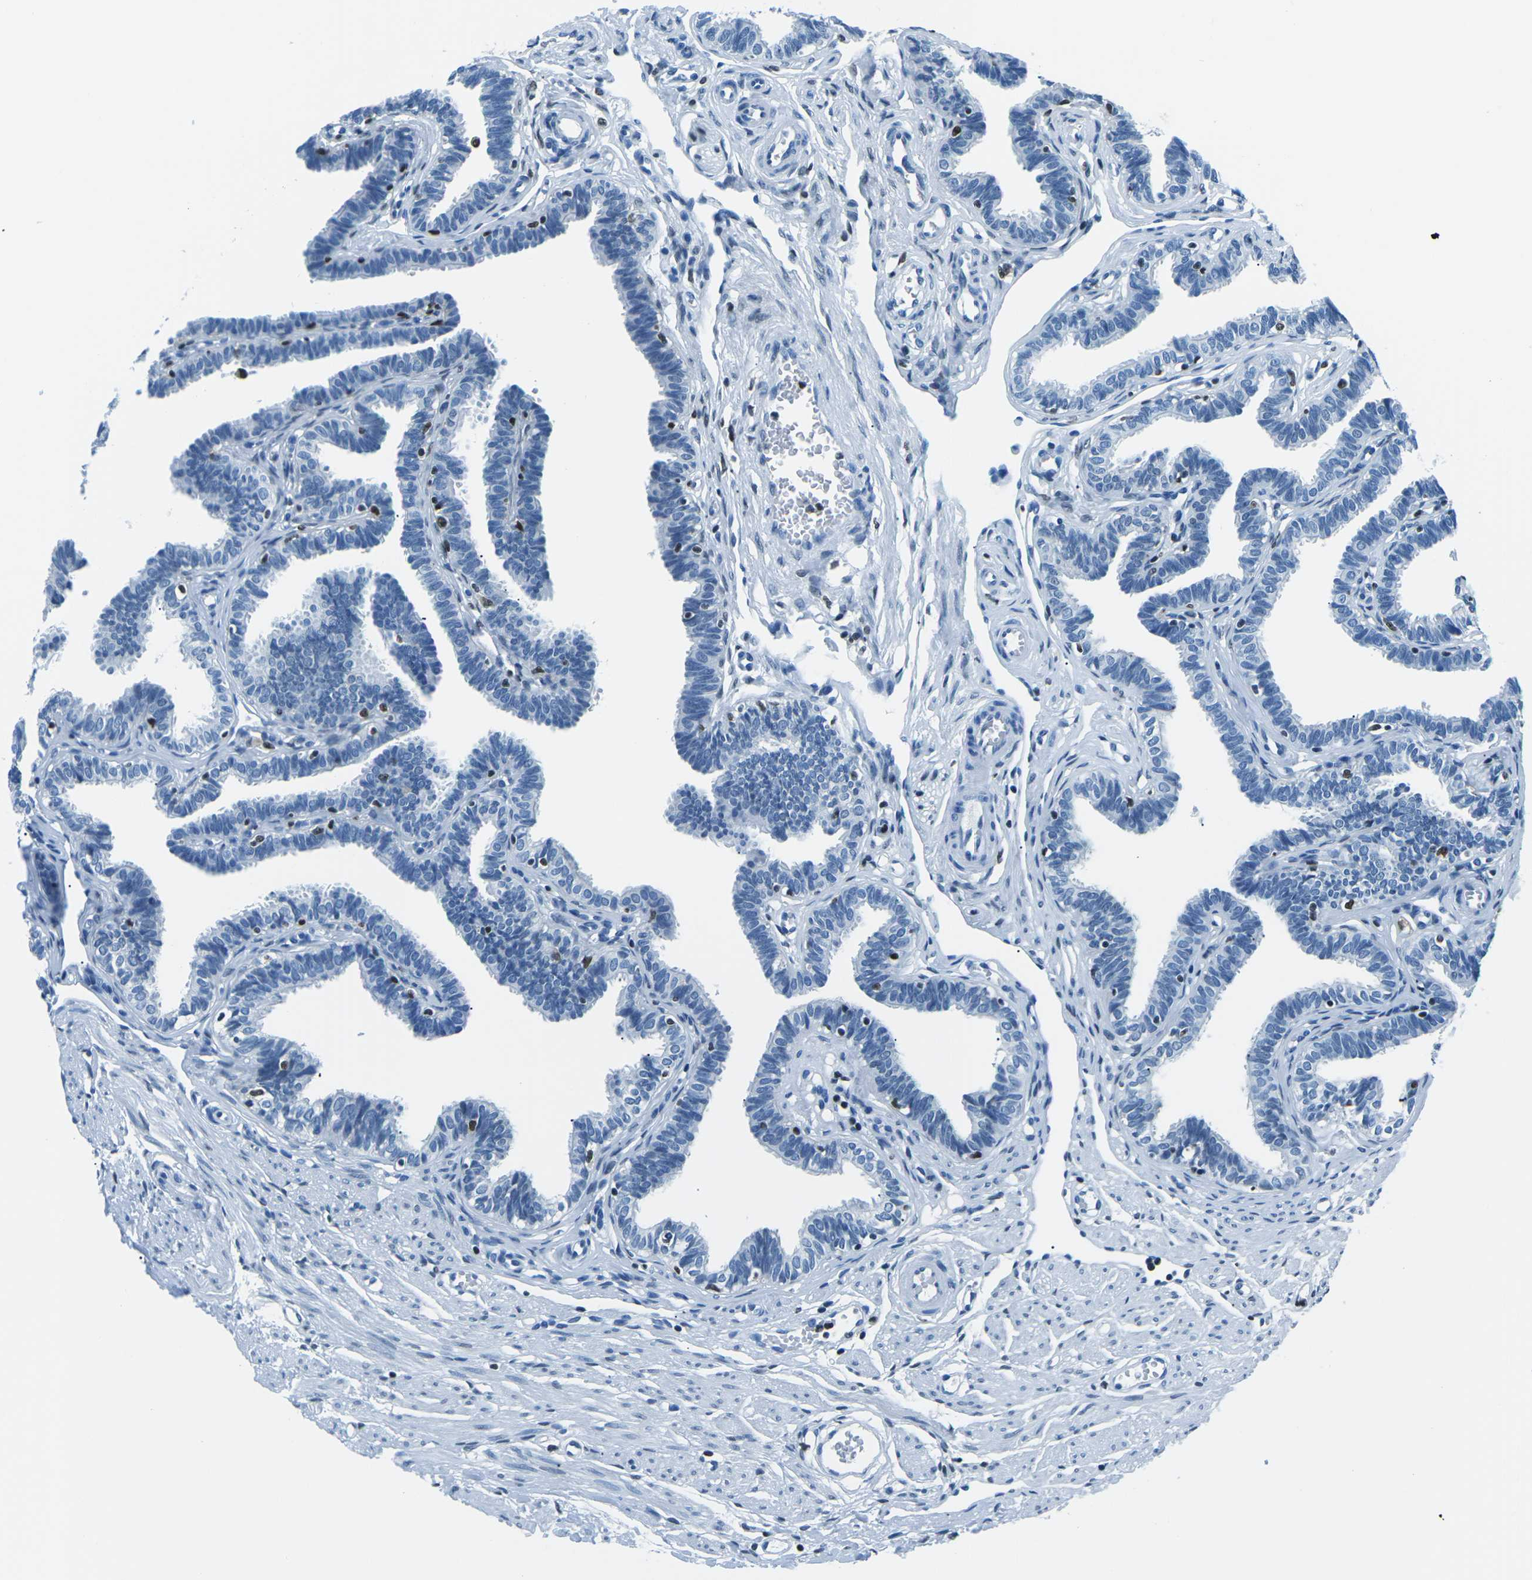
{"staining": {"intensity": "negative", "quantity": "none", "location": "none"}, "tissue": "fallopian tube", "cell_type": "Glandular cells", "image_type": "normal", "snomed": [{"axis": "morphology", "description": "Normal tissue, NOS"}, {"axis": "topography", "description": "Fallopian tube"}, {"axis": "topography", "description": "Ovary"}], "caption": "Fallopian tube was stained to show a protein in brown. There is no significant expression in glandular cells. Brightfield microscopy of IHC stained with DAB (brown) and hematoxylin (blue), captured at high magnification.", "gene": "CELF2", "patient": {"sex": "female", "age": 23}}